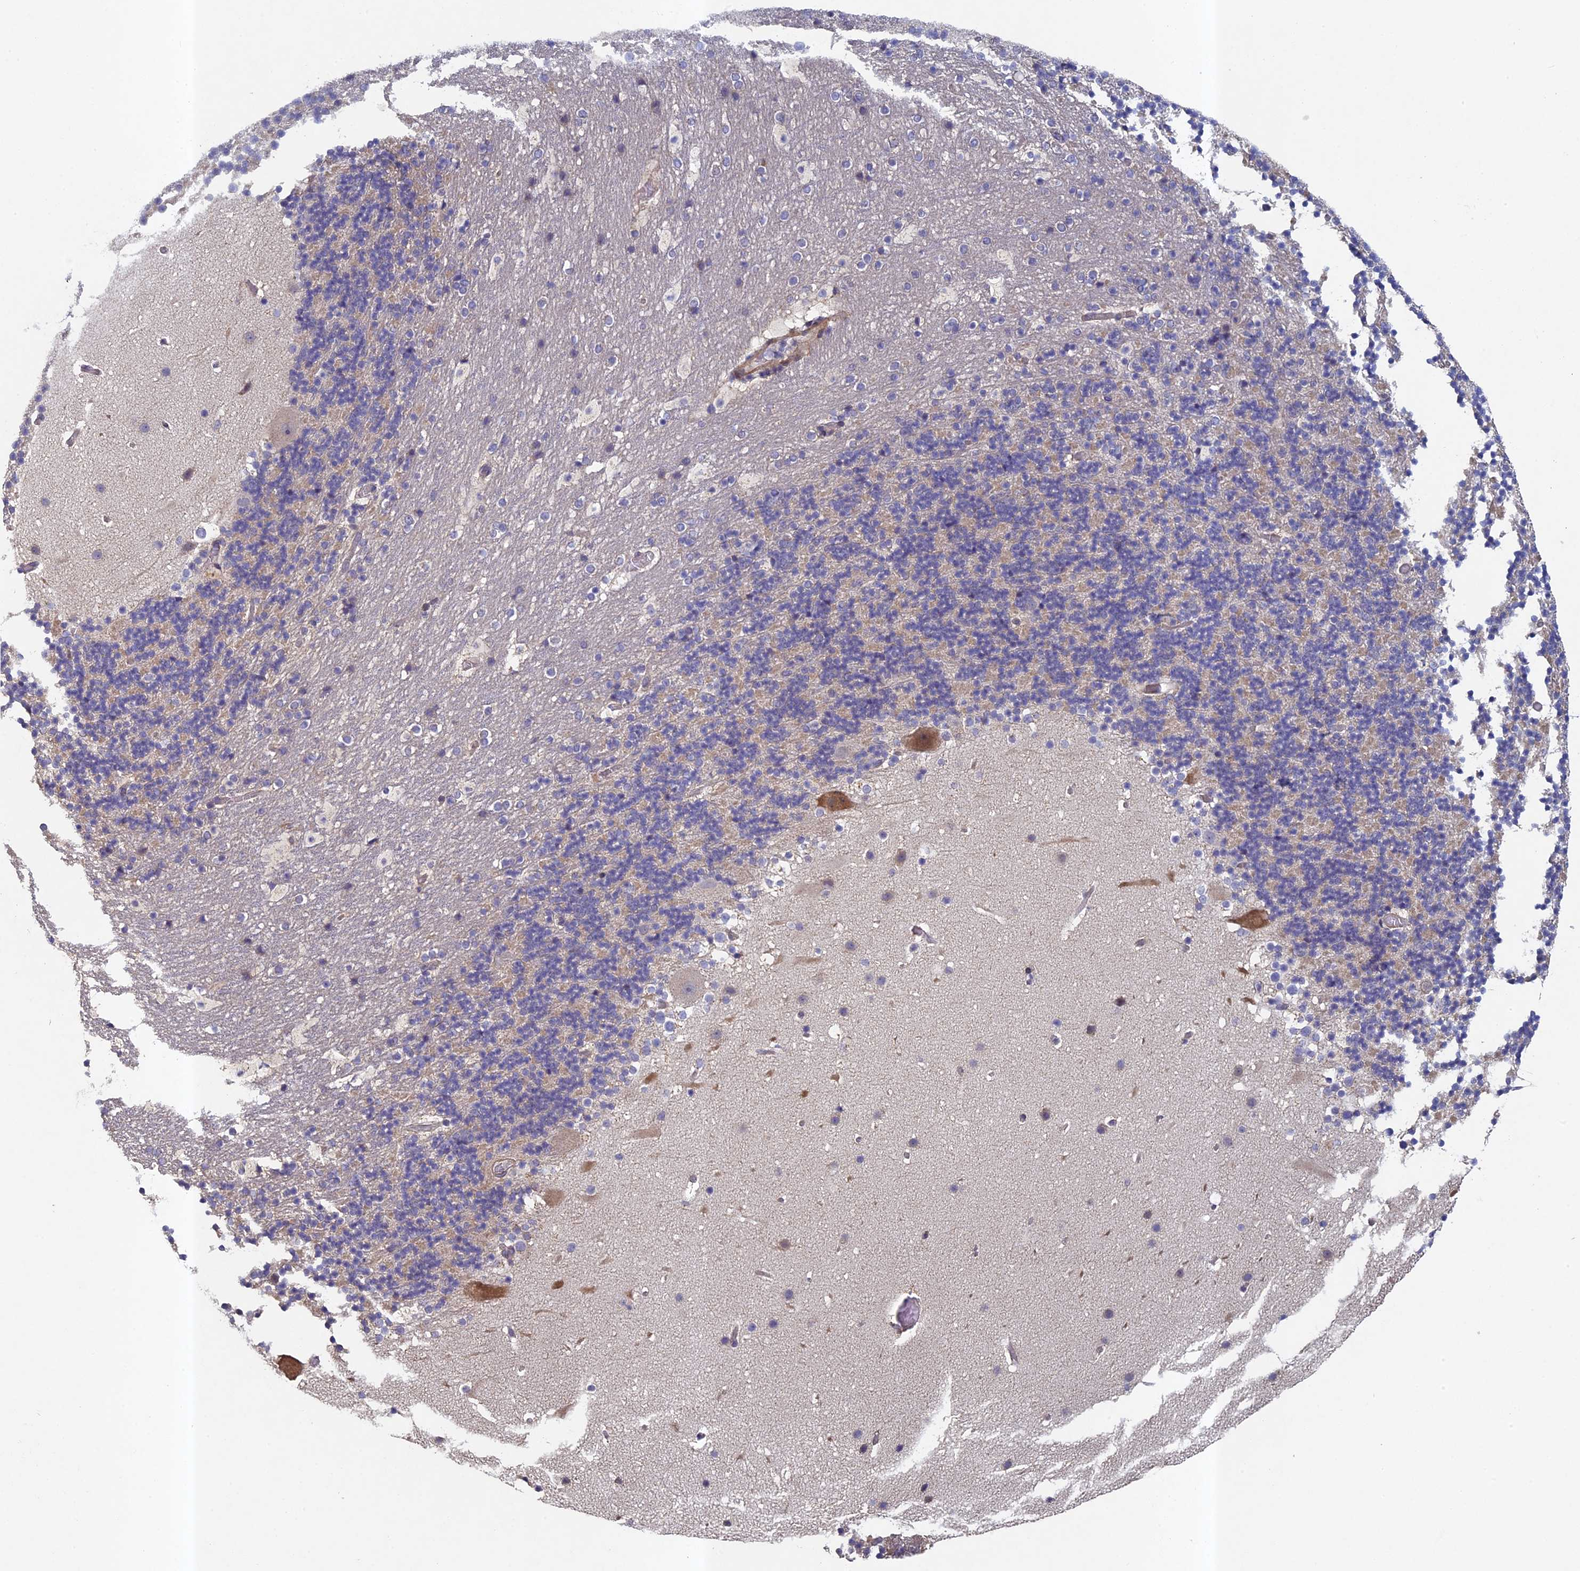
{"staining": {"intensity": "negative", "quantity": "none", "location": "none"}, "tissue": "cerebellum", "cell_type": "Cells in granular layer", "image_type": "normal", "snomed": [{"axis": "morphology", "description": "Normal tissue, NOS"}, {"axis": "topography", "description": "Cerebellum"}], "caption": "A high-resolution image shows IHC staining of unremarkable cerebellum, which exhibits no significant staining in cells in granular layer. (Stains: DAB (3,3'-diaminobenzidine) IHC with hematoxylin counter stain, Microscopy: brightfield microscopy at high magnification).", "gene": "DIXDC1", "patient": {"sex": "male", "age": 57}}